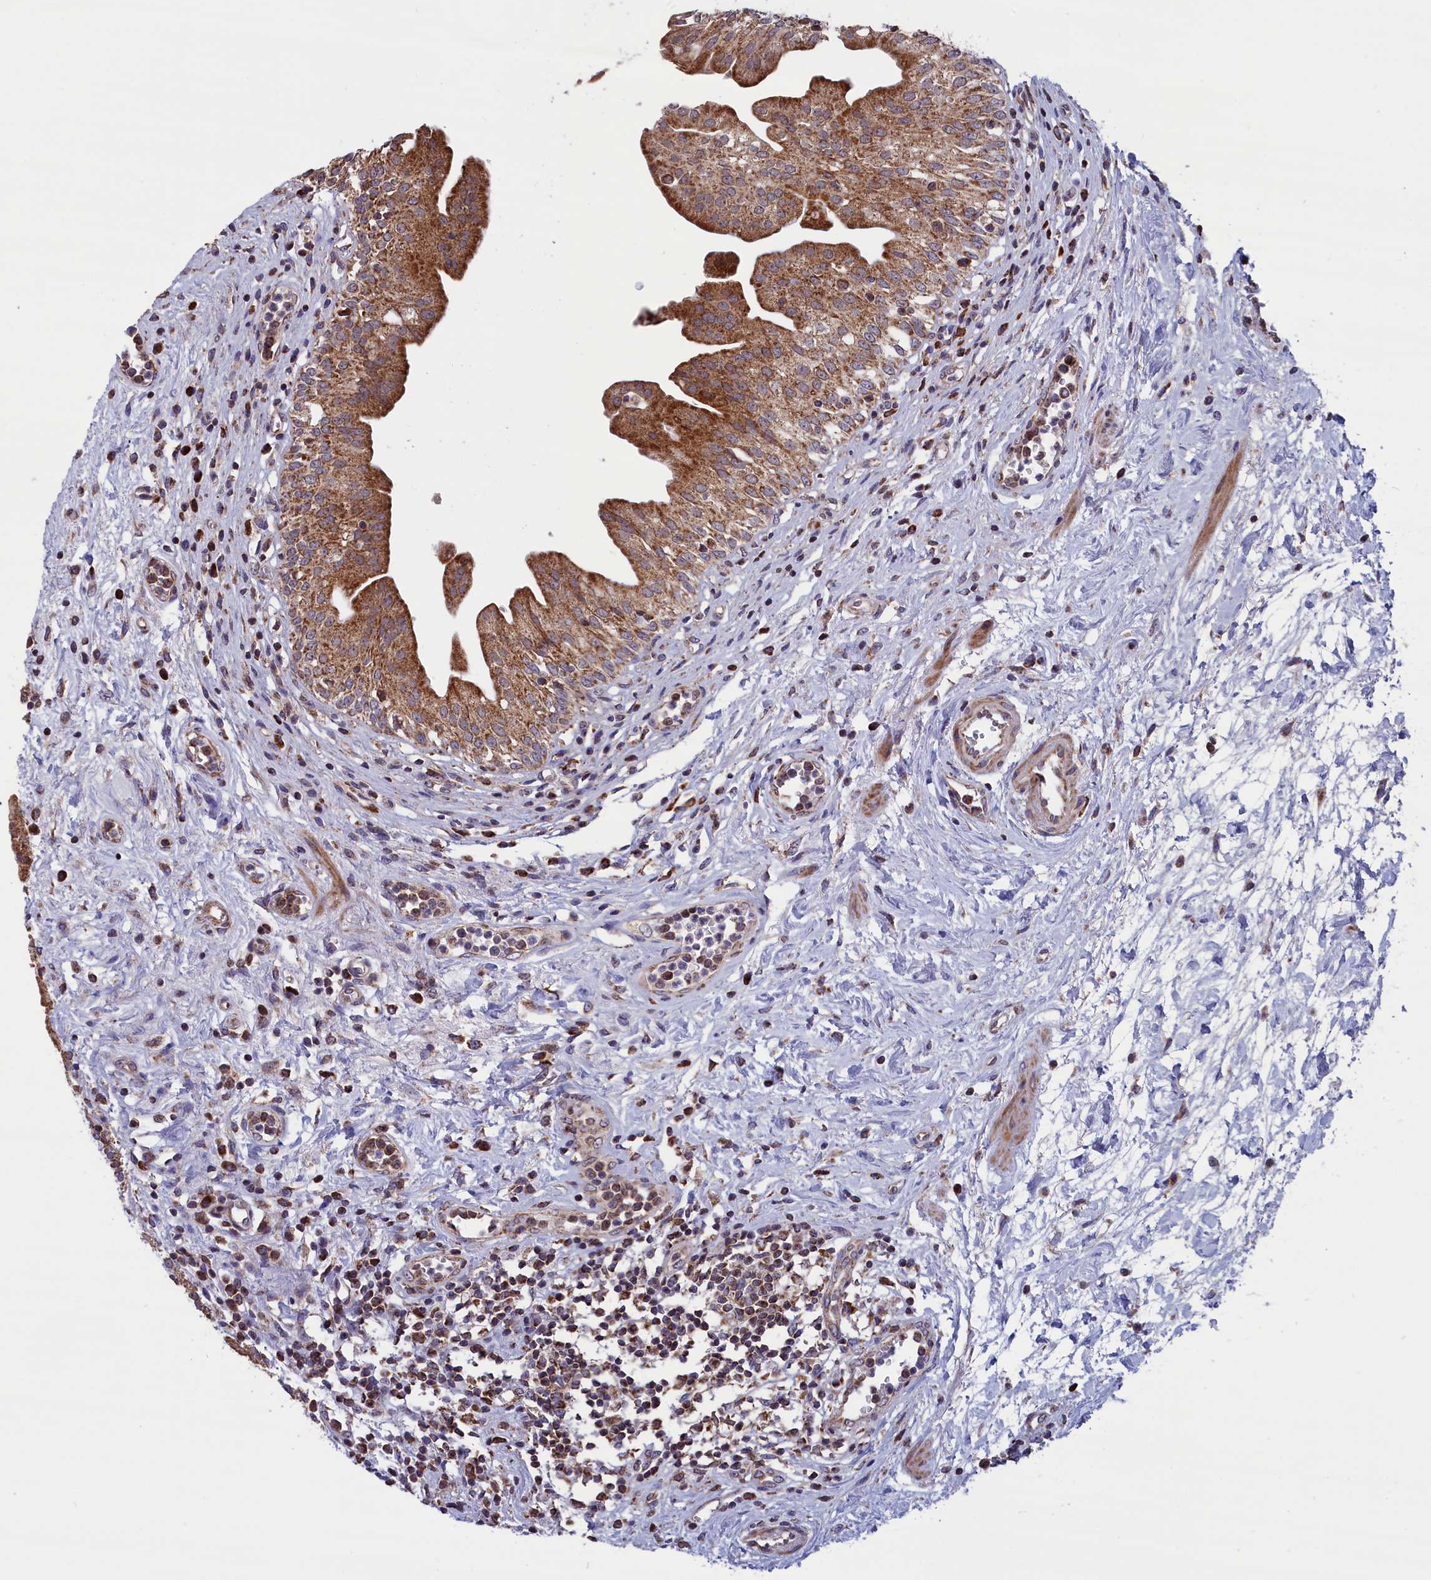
{"staining": {"intensity": "moderate", "quantity": ">75%", "location": "cytoplasmic/membranous"}, "tissue": "urinary bladder", "cell_type": "Urothelial cells", "image_type": "normal", "snomed": [{"axis": "morphology", "description": "Normal tissue, NOS"}, {"axis": "morphology", "description": "Inflammation, NOS"}, {"axis": "topography", "description": "Urinary bladder"}], "caption": "Protein expression analysis of benign human urinary bladder reveals moderate cytoplasmic/membranous expression in approximately >75% of urothelial cells. (brown staining indicates protein expression, while blue staining denotes nuclei).", "gene": "TIMM44", "patient": {"sex": "male", "age": 63}}